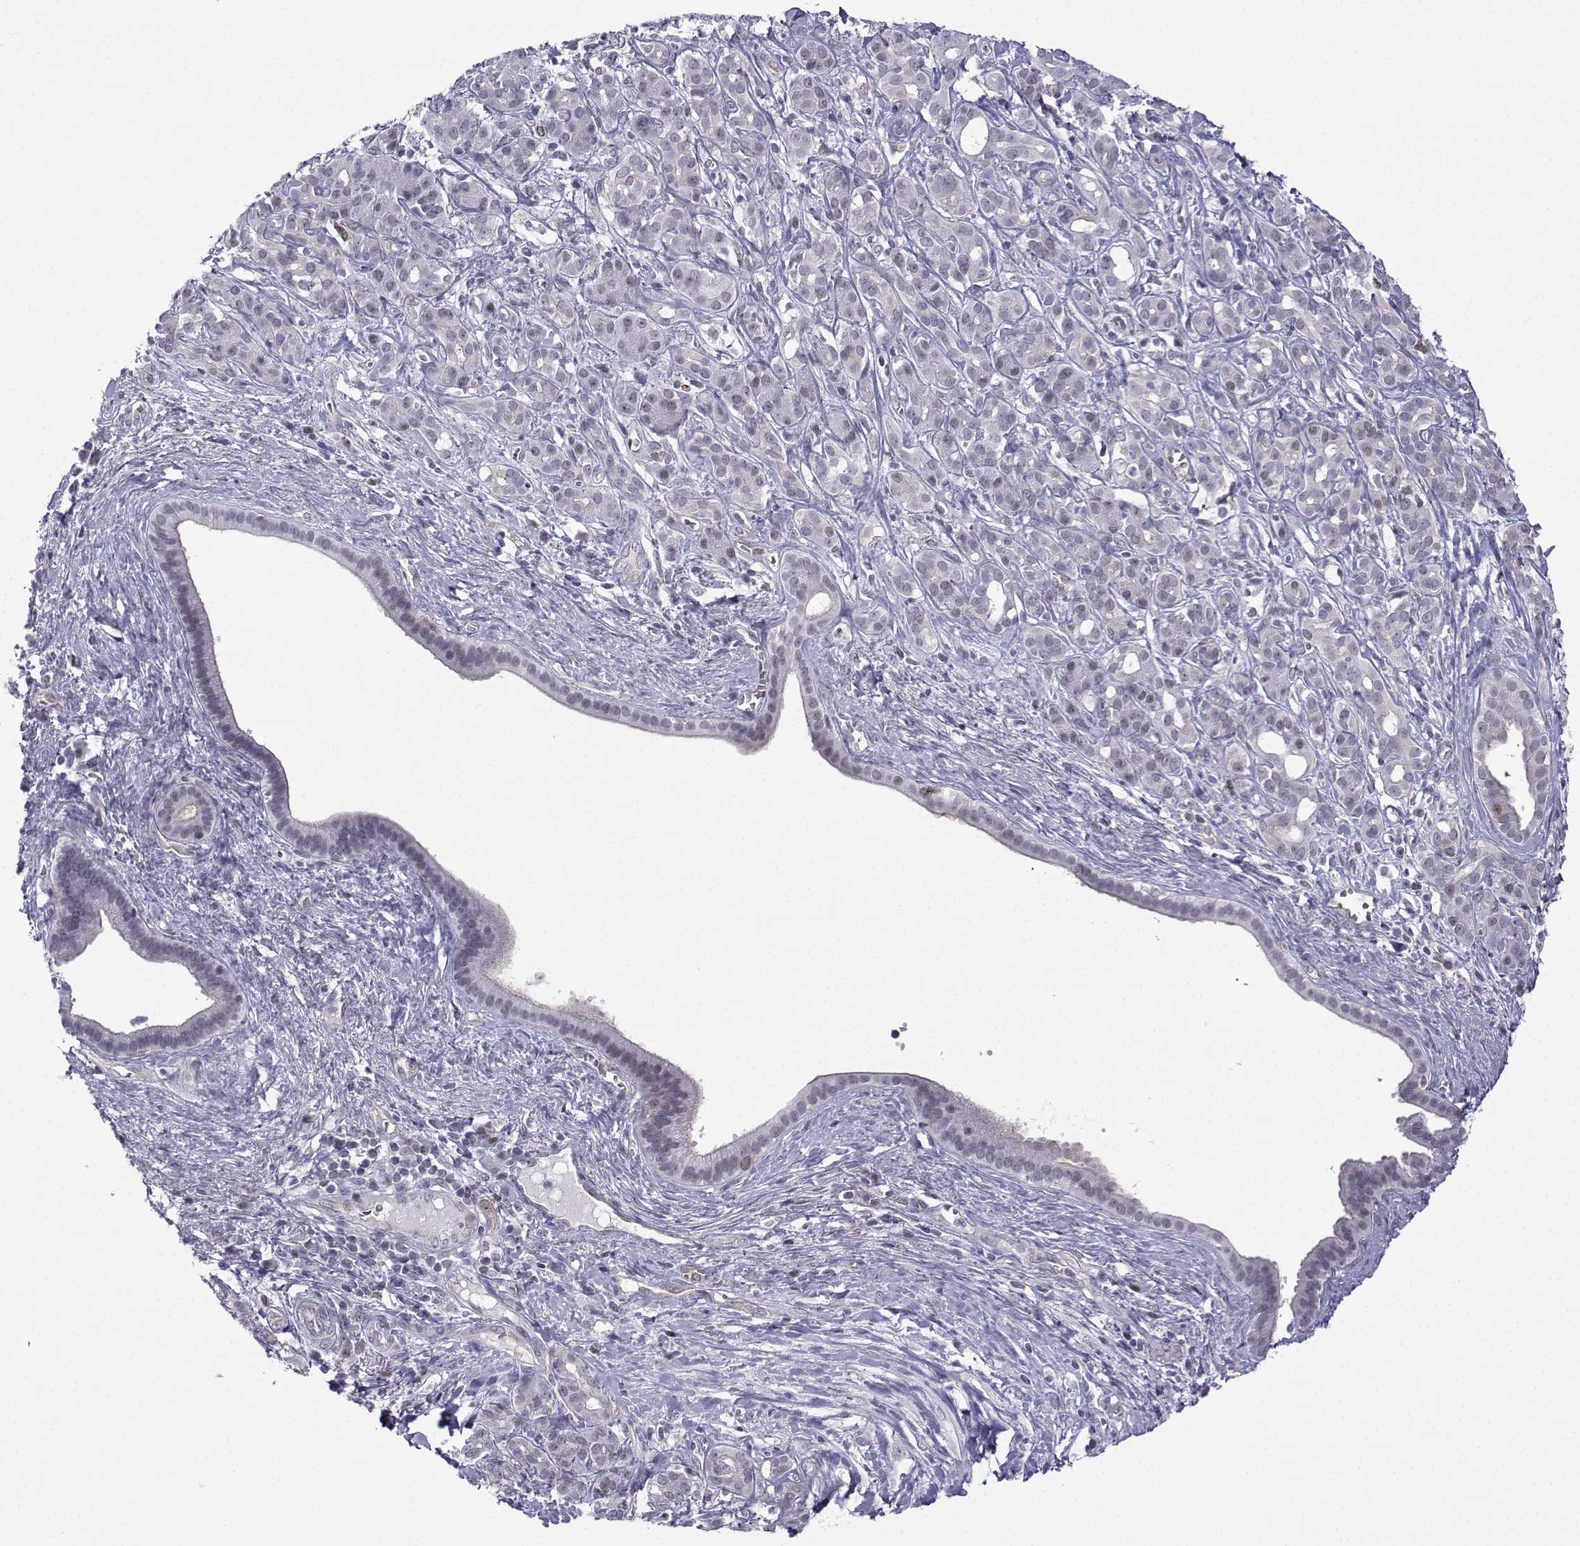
{"staining": {"intensity": "moderate", "quantity": "<25%", "location": "cytoplasmic/membranous,nuclear"}, "tissue": "pancreatic cancer", "cell_type": "Tumor cells", "image_type": "cancer", "snomed": [{"axis": "morphology", "description": "Adenocarcinoma, NOS"}, {"axis": "topography", "description": "Pancreas"}], "caption": "Immunohistochemistry (IHC) staining of adenocarcinoma (pancreatic), which demonstrates low levels of moderate cytoplasmic/membranous and nuclear expression in approximately <25% of tumor cells indicating moderate cytoplasmic/membranous and nuclear protein positivity. The staining was performed using DAB (3,3'-diaminobenzidine) (brown) for protein detection and nuclei were counterstained in hematoxylin (blue).", "gene": "INCENP", "patient": {"sex": "male", "age": 61}}